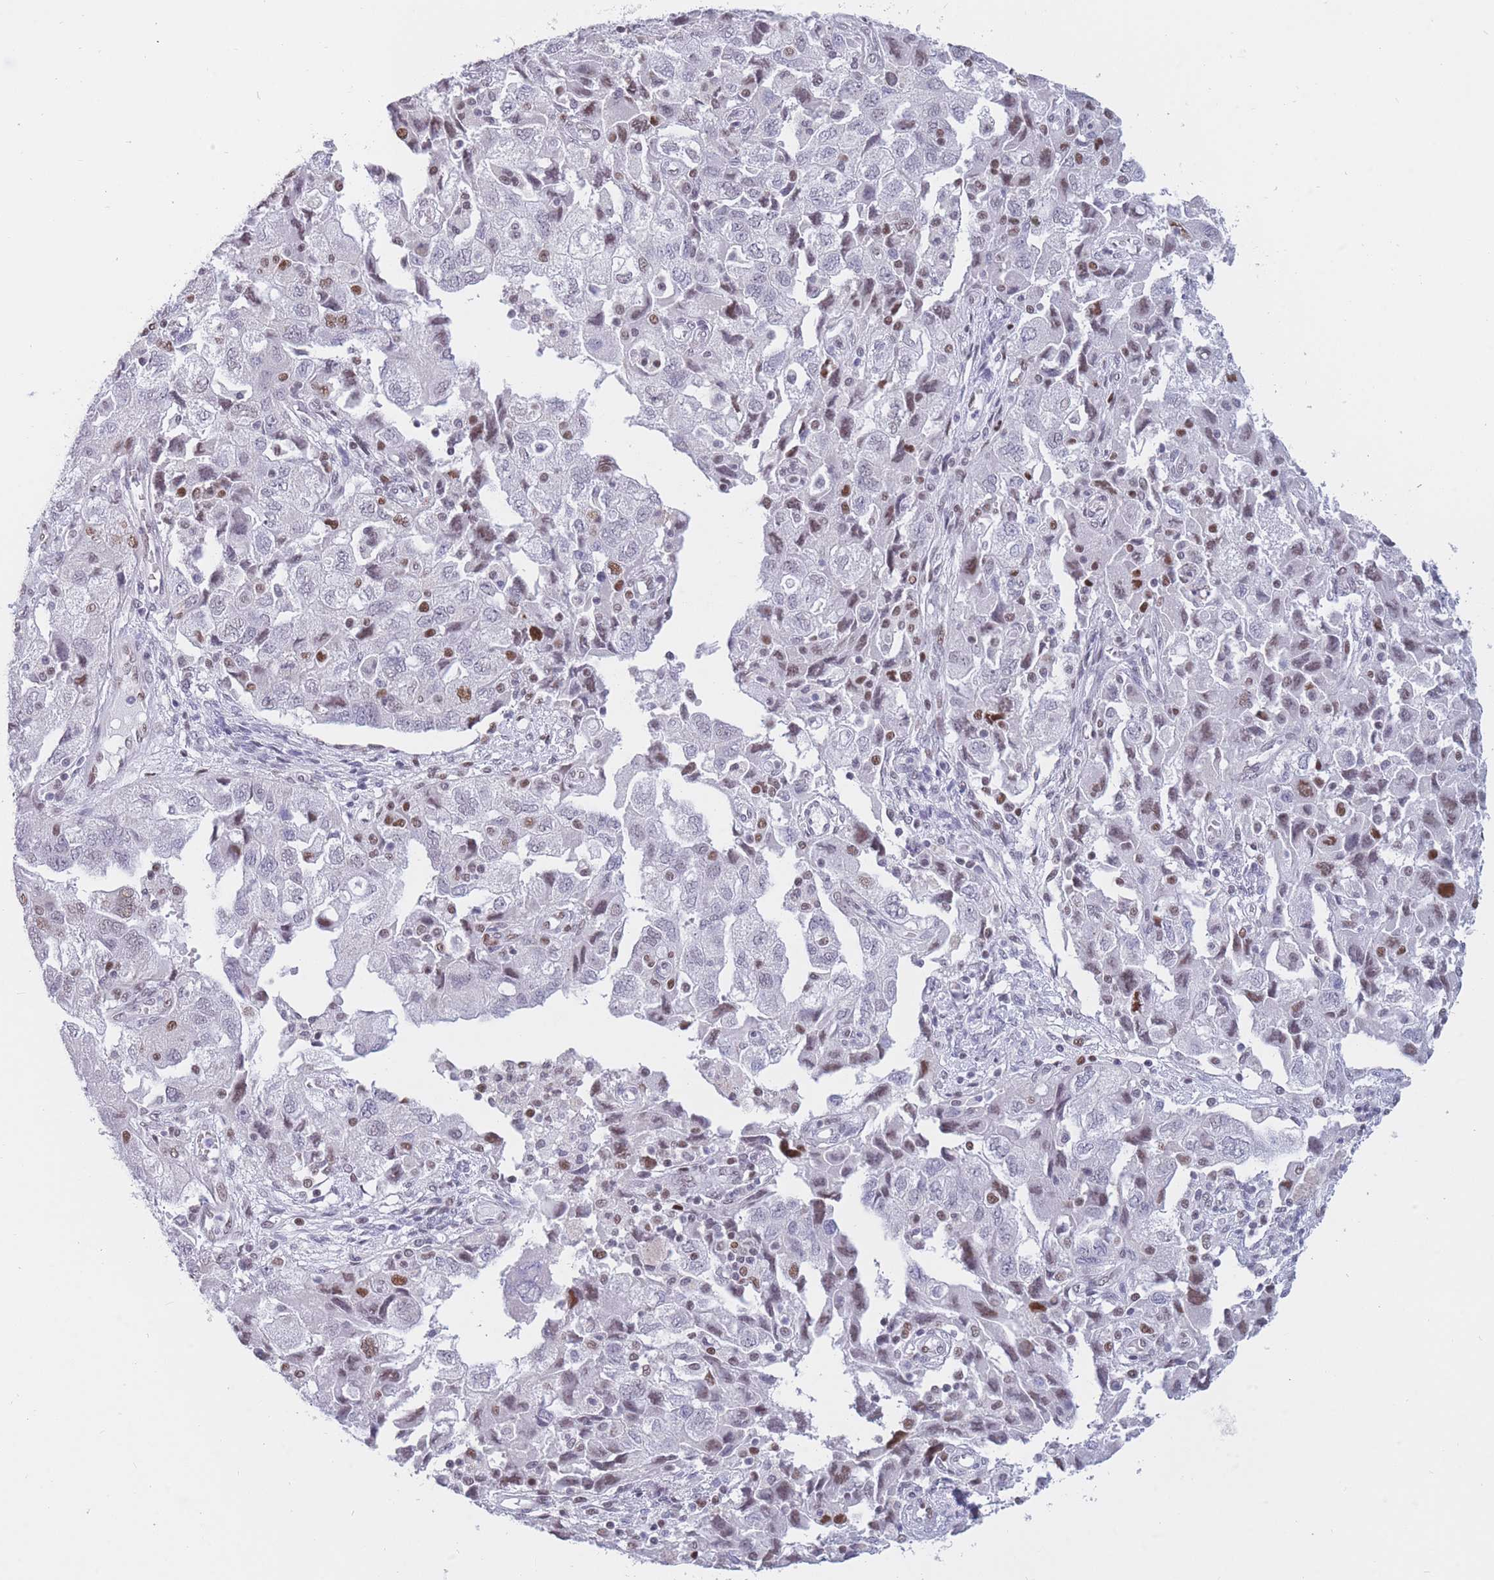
{"staining": {"intensity": "moderate", "quantity": "25%-75%", "location": "nuclear"}, "tissue": "ovarian cancer", "cell_type": "Tumor cells", "image_type": "cancer", "snomed": [{"axis": "morphology", "description": "Carcinoma, NOS"}, {"axis": "morphology", "description": "Cystadenocarcinoma, serous, NOS"}, {"axis": "topography", "description": "Ovary"}], "caption": "IHC (DAB) staining of ovarian cancer (carcinoma) shows moderate nuclear protein staining in approximately 25%-75% of tumor cells.", "gene": "NASP", "patient": {"sex": "female", "age": 69}}